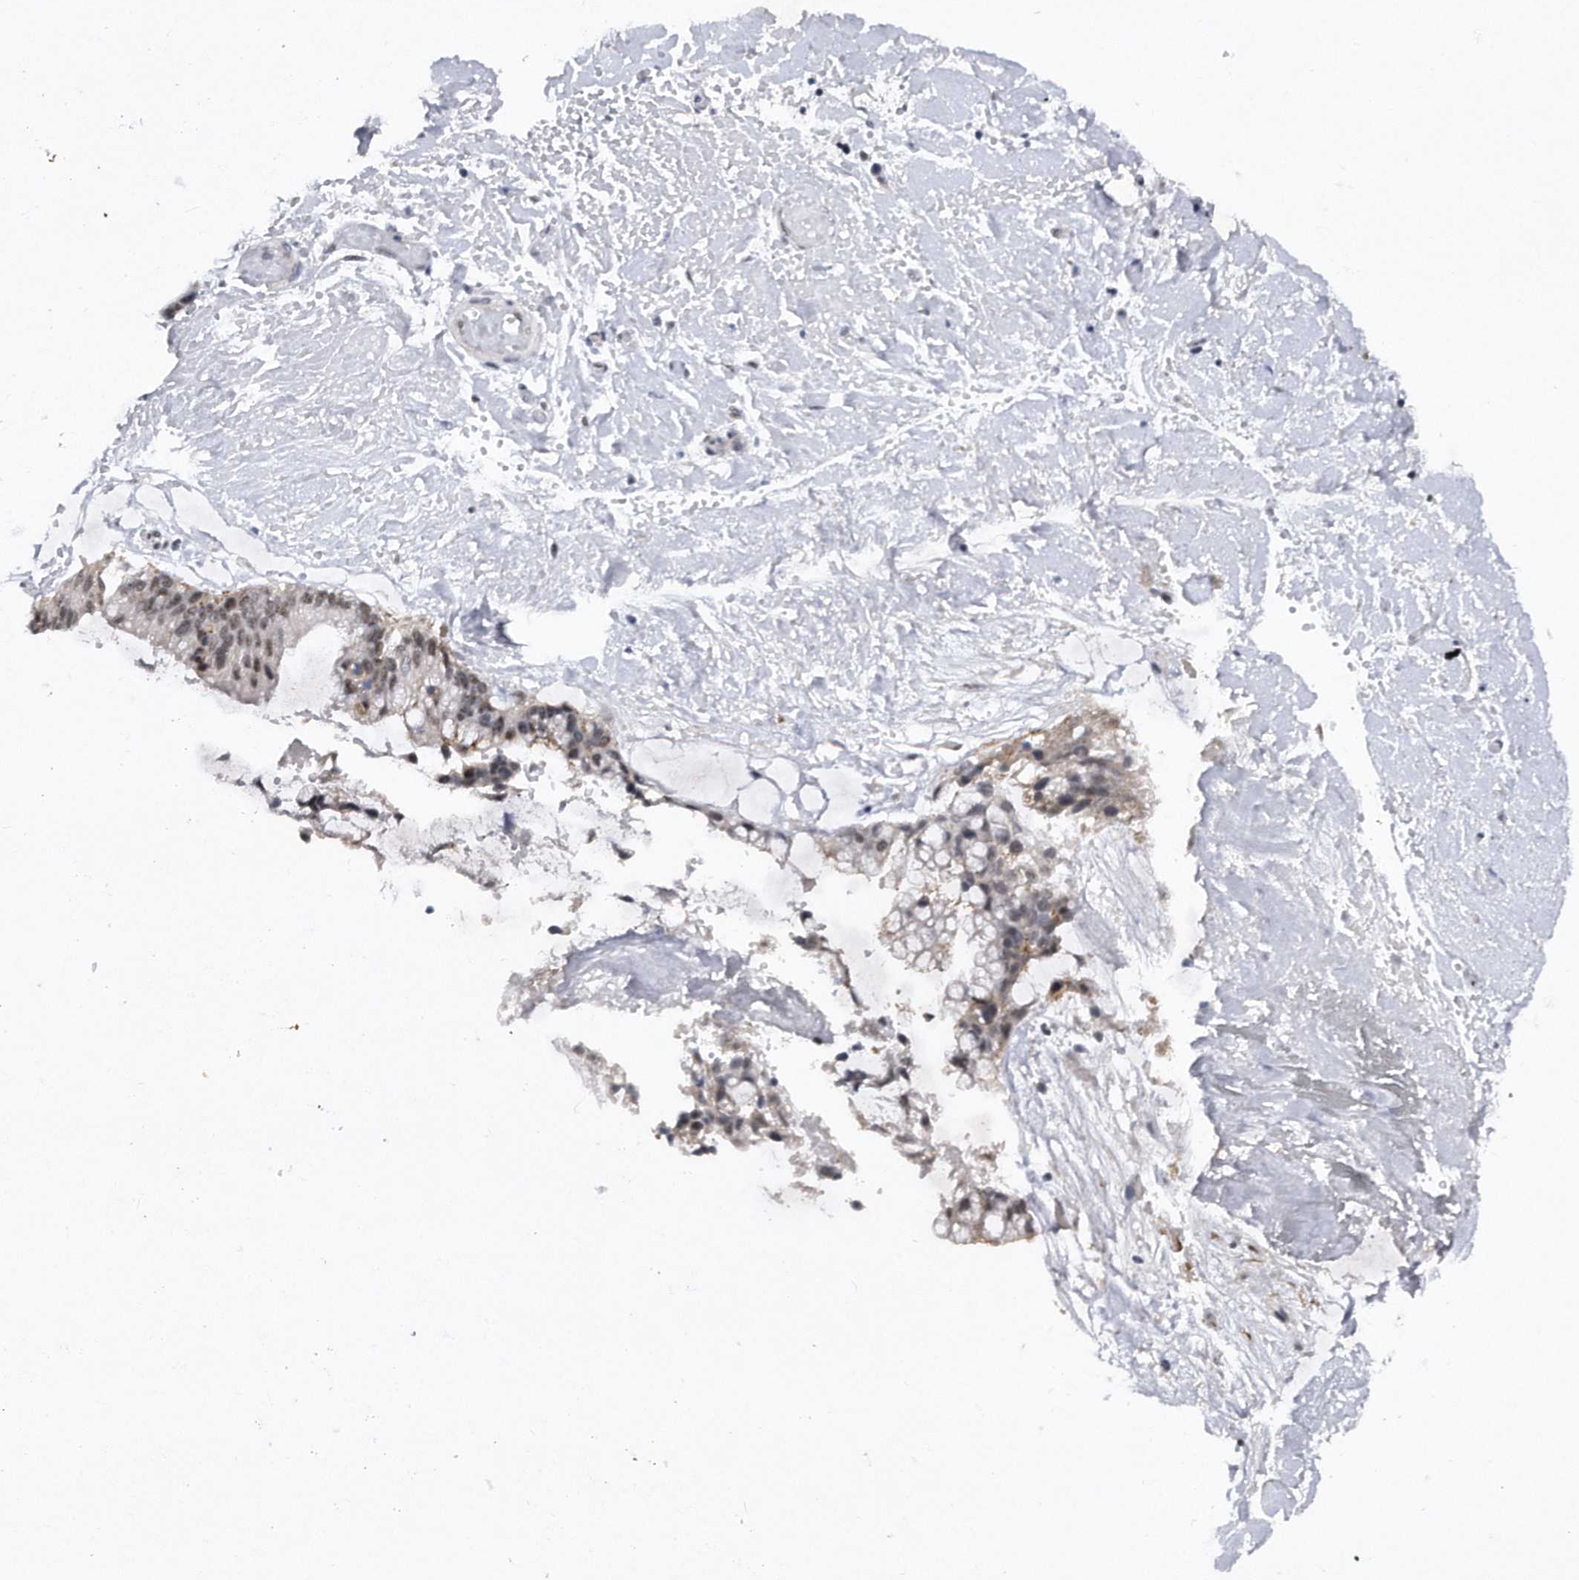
{"staining": {"intensity": "weak", "quantity": "25%-75%", "location": "nuclear"}, "tissue": "ovarian cancer", "cell_type": "Tumor cells", "image_type": "cancer", "snomed": [{"axis": "morphology", "description": "Cystadenocarcinoma, mucinous, NOS"}, {"axis": "topography", "description": "Ovary"}], "caption": "A micrograph of human ovarian mucinous cystadenocarcinoma stained for a protein exhibits weak nuclear brown staining in tumor cells.", "gene": "VIRMA", "patient": {"sex": "female", "age": 39}}